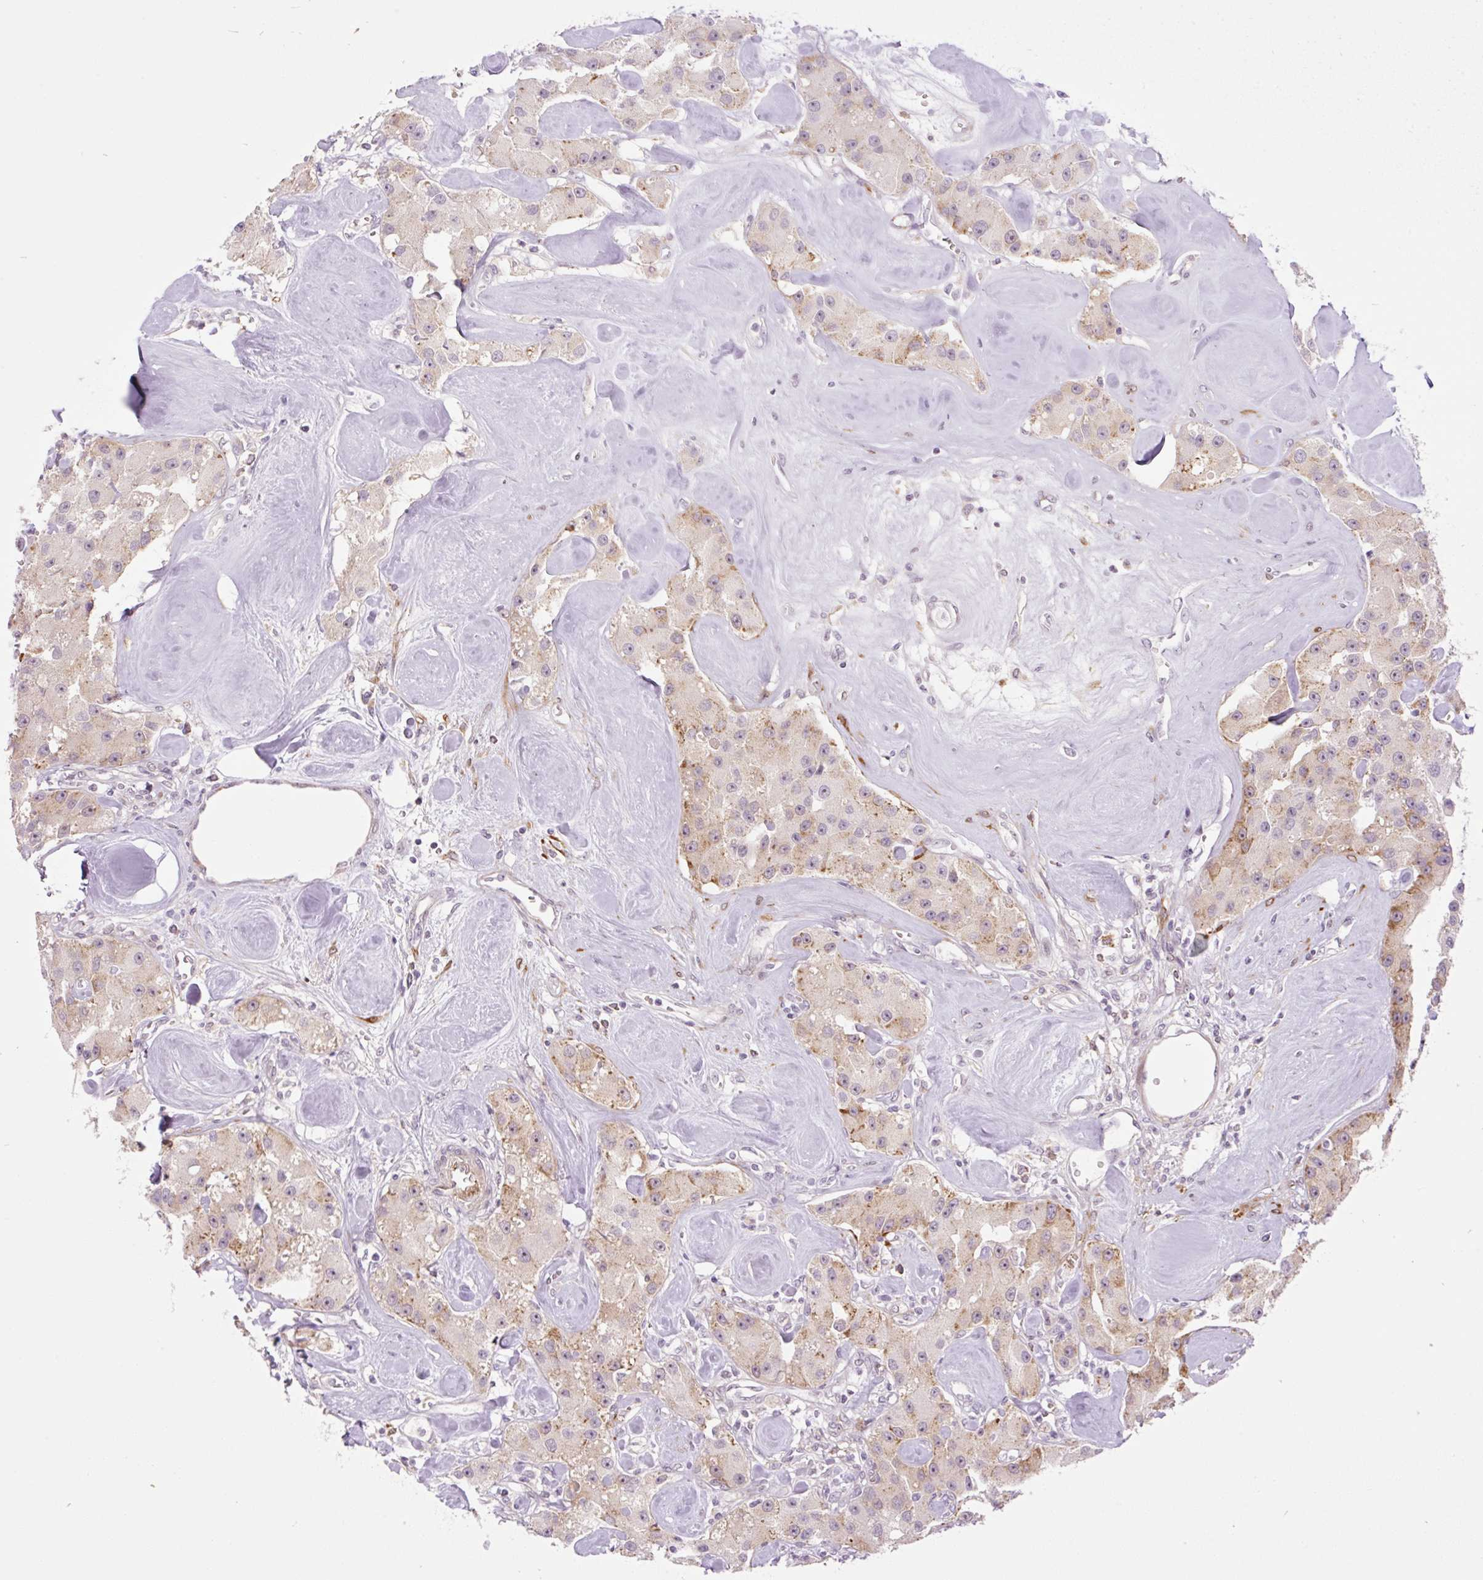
{"staining": {"intensity": "weak", "quantity": "25%-75%", "location": "cytoplasmic/membranous"}, "tissue": "carcinoid", "cell_type": "Tumor cells", "image_type": "cancer", "snomed": [{"axis": "morphology", "description": "Carcinoid, malignant, NOS"}, {"axis": "topography", "description": "Pancreas"}], "caption": "DAB immunohistochemical staining of human carcinoid (malignant) displays weak cytoplasmic/membranous protein expression in about 25%-75% of tumor cells.", "gene": "ZNF417", "patient": {"sex": "male", "age": 41}}